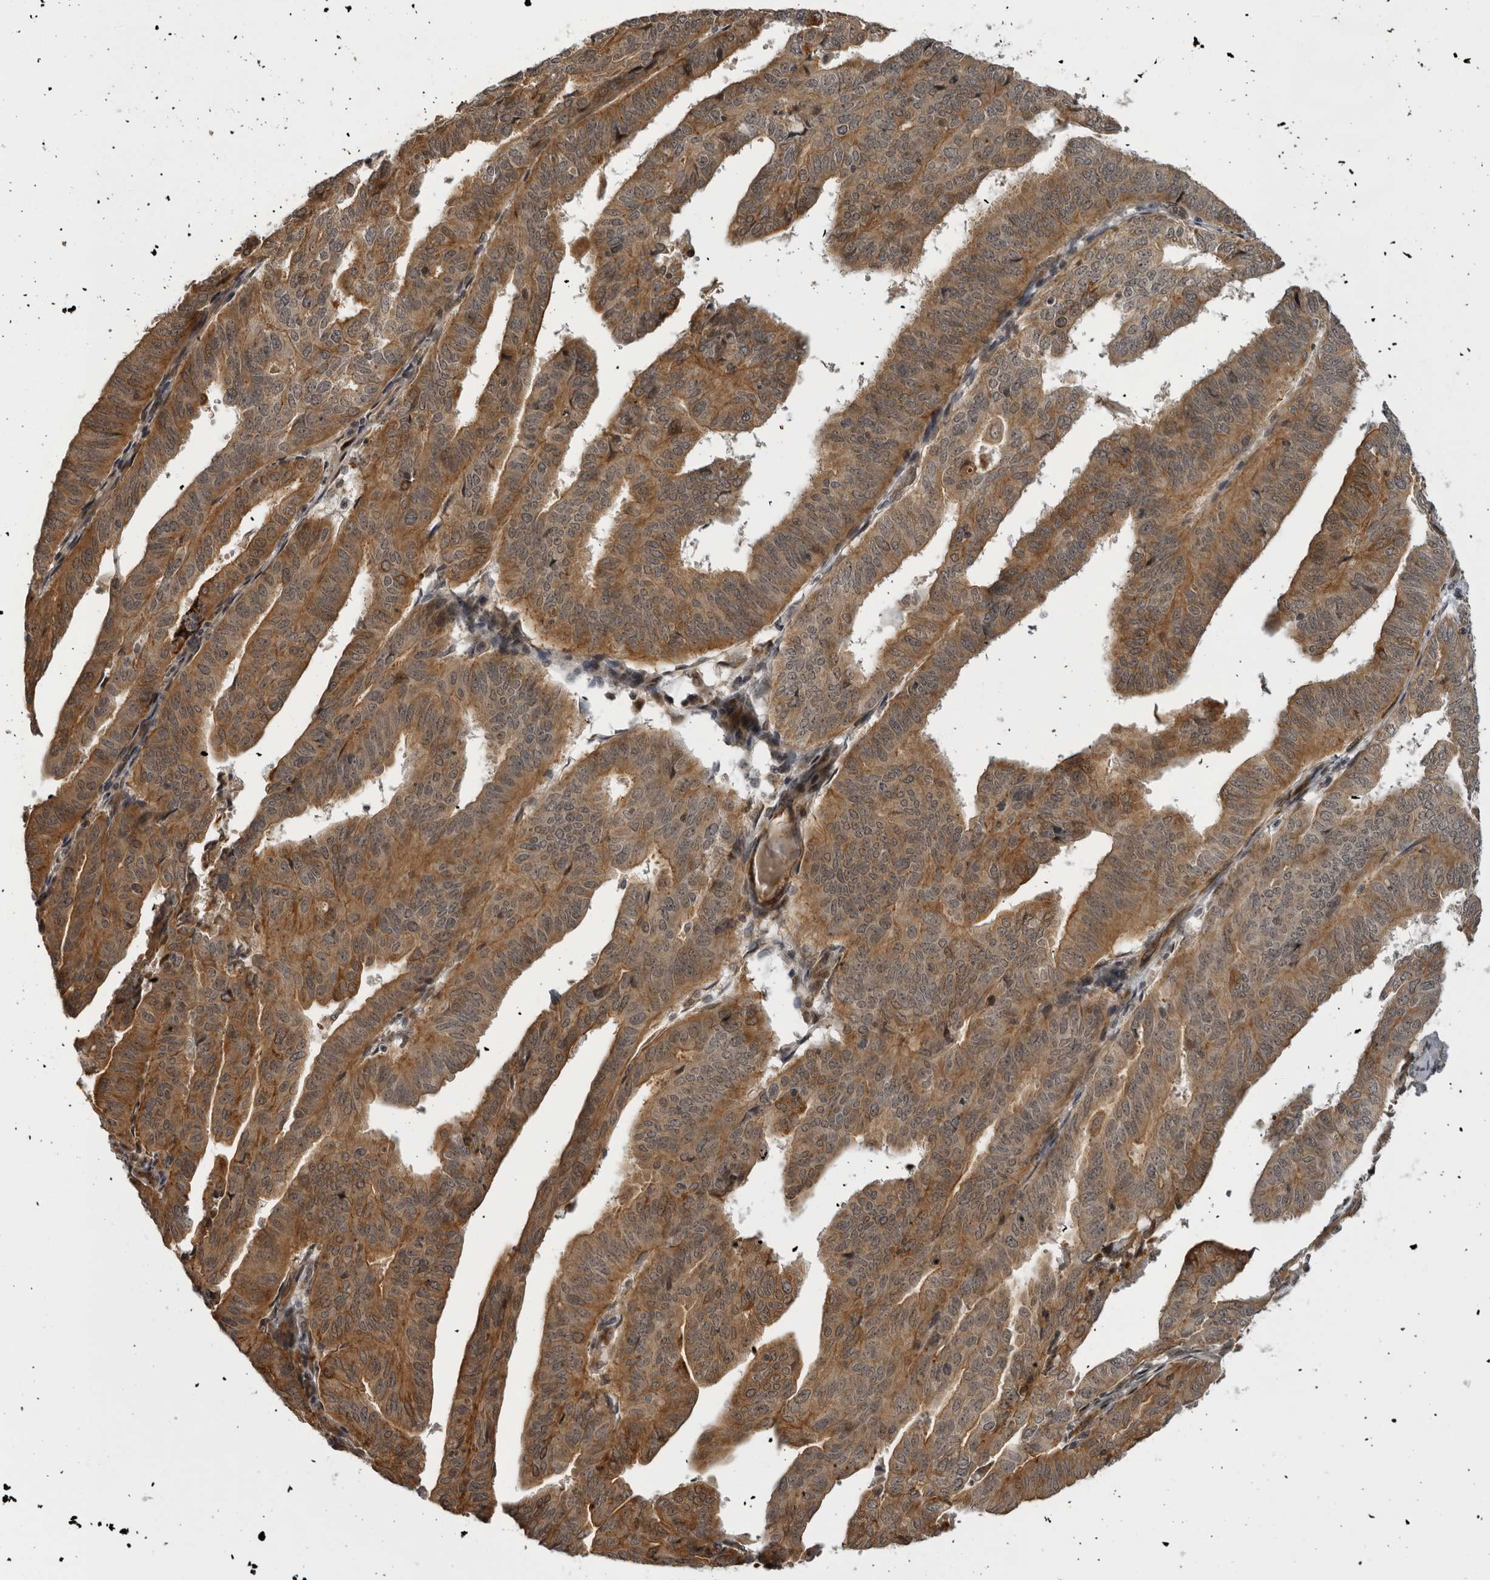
{"staining": {"intensity": "moderate", "quantity": ">75%", "location": "cytoplasmic/membranous"}, "tissue": "endometrial cancer", "cell_type": "Tumor cells", "image_type": "cancer", "snomed": [{"axis": "morphology", "description": "Adenocarcinoma, NOS"}, {"axis": "topography", "description": "Uterus"}], "caption": "Brown immunohistochemical staining in endometrial adenocarcinoma exhibits moderate cytoplasmic/membranous staining in approximately >75% of tumor cells.", "gene": "DNAH14", "patient": {"sex": "female", "age": 77}}